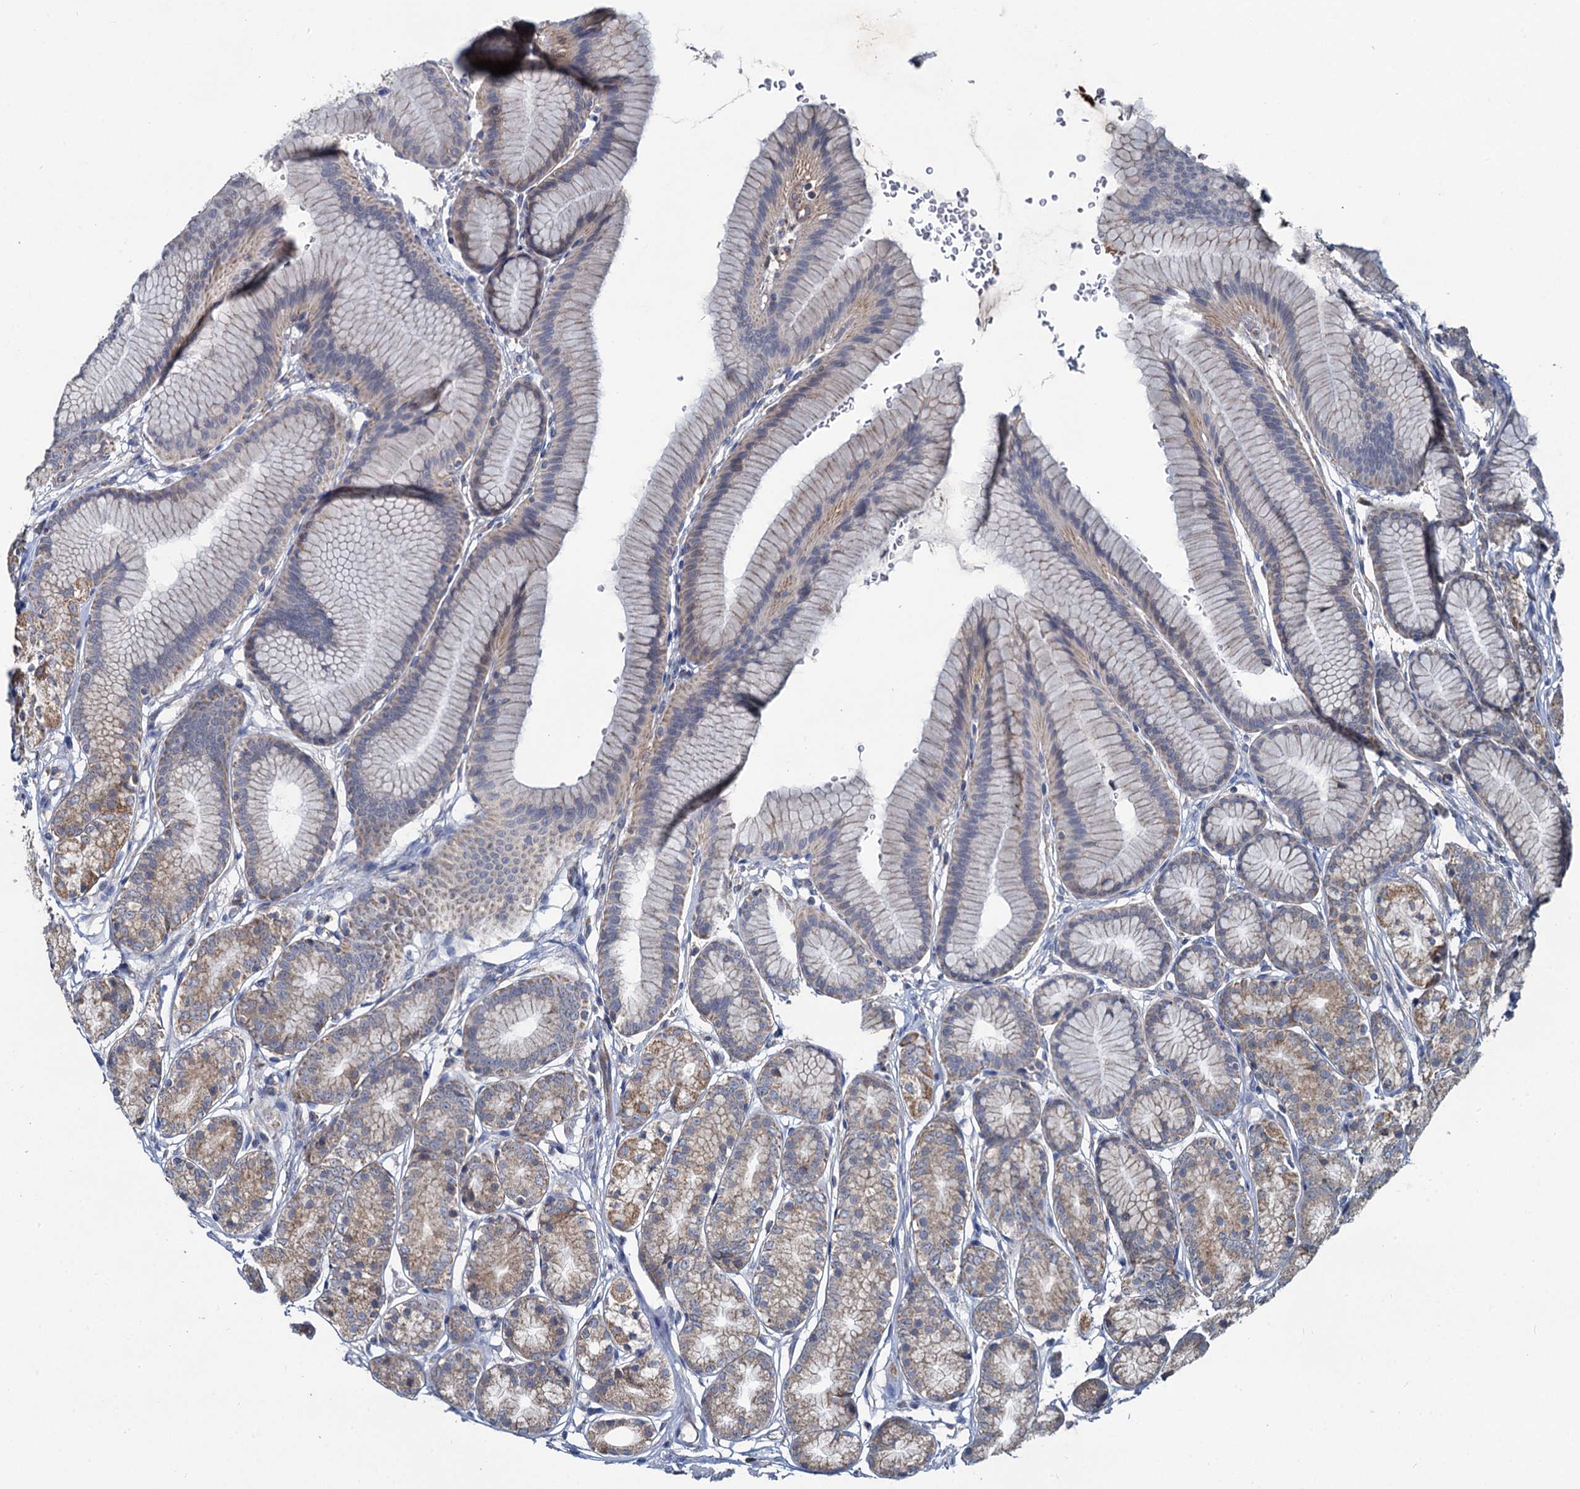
{"staining": {"intensity": "moderate", "quantity": "25%-75%", "location": "cytoplasmic/membranous"}, "tissue": "stomach", "cell_type": "Glandular cells", "image_type": "normal", "snomed": [{"axis": "morphology", "description": "Normal tissue, NOS"}, {"axis": "morphology", "description": "Adenocarcinoma, NOS"}, {"axis": "morphology", "description": "Adenocarcinoma, High grade"}, {"axis": "topography", "description": "Stomach, upper"}, {"axis": "topography", "description": "Stomach"}], "caption": "Immunohistochemistry (IHC) (DAB) staining of benign stomach reveals moderate cytoplasmic/membranous protein expression in about 25%-75% of glandular cells.", "gene": "METTL4", "patient": {"sex": "female", "age": 65}}